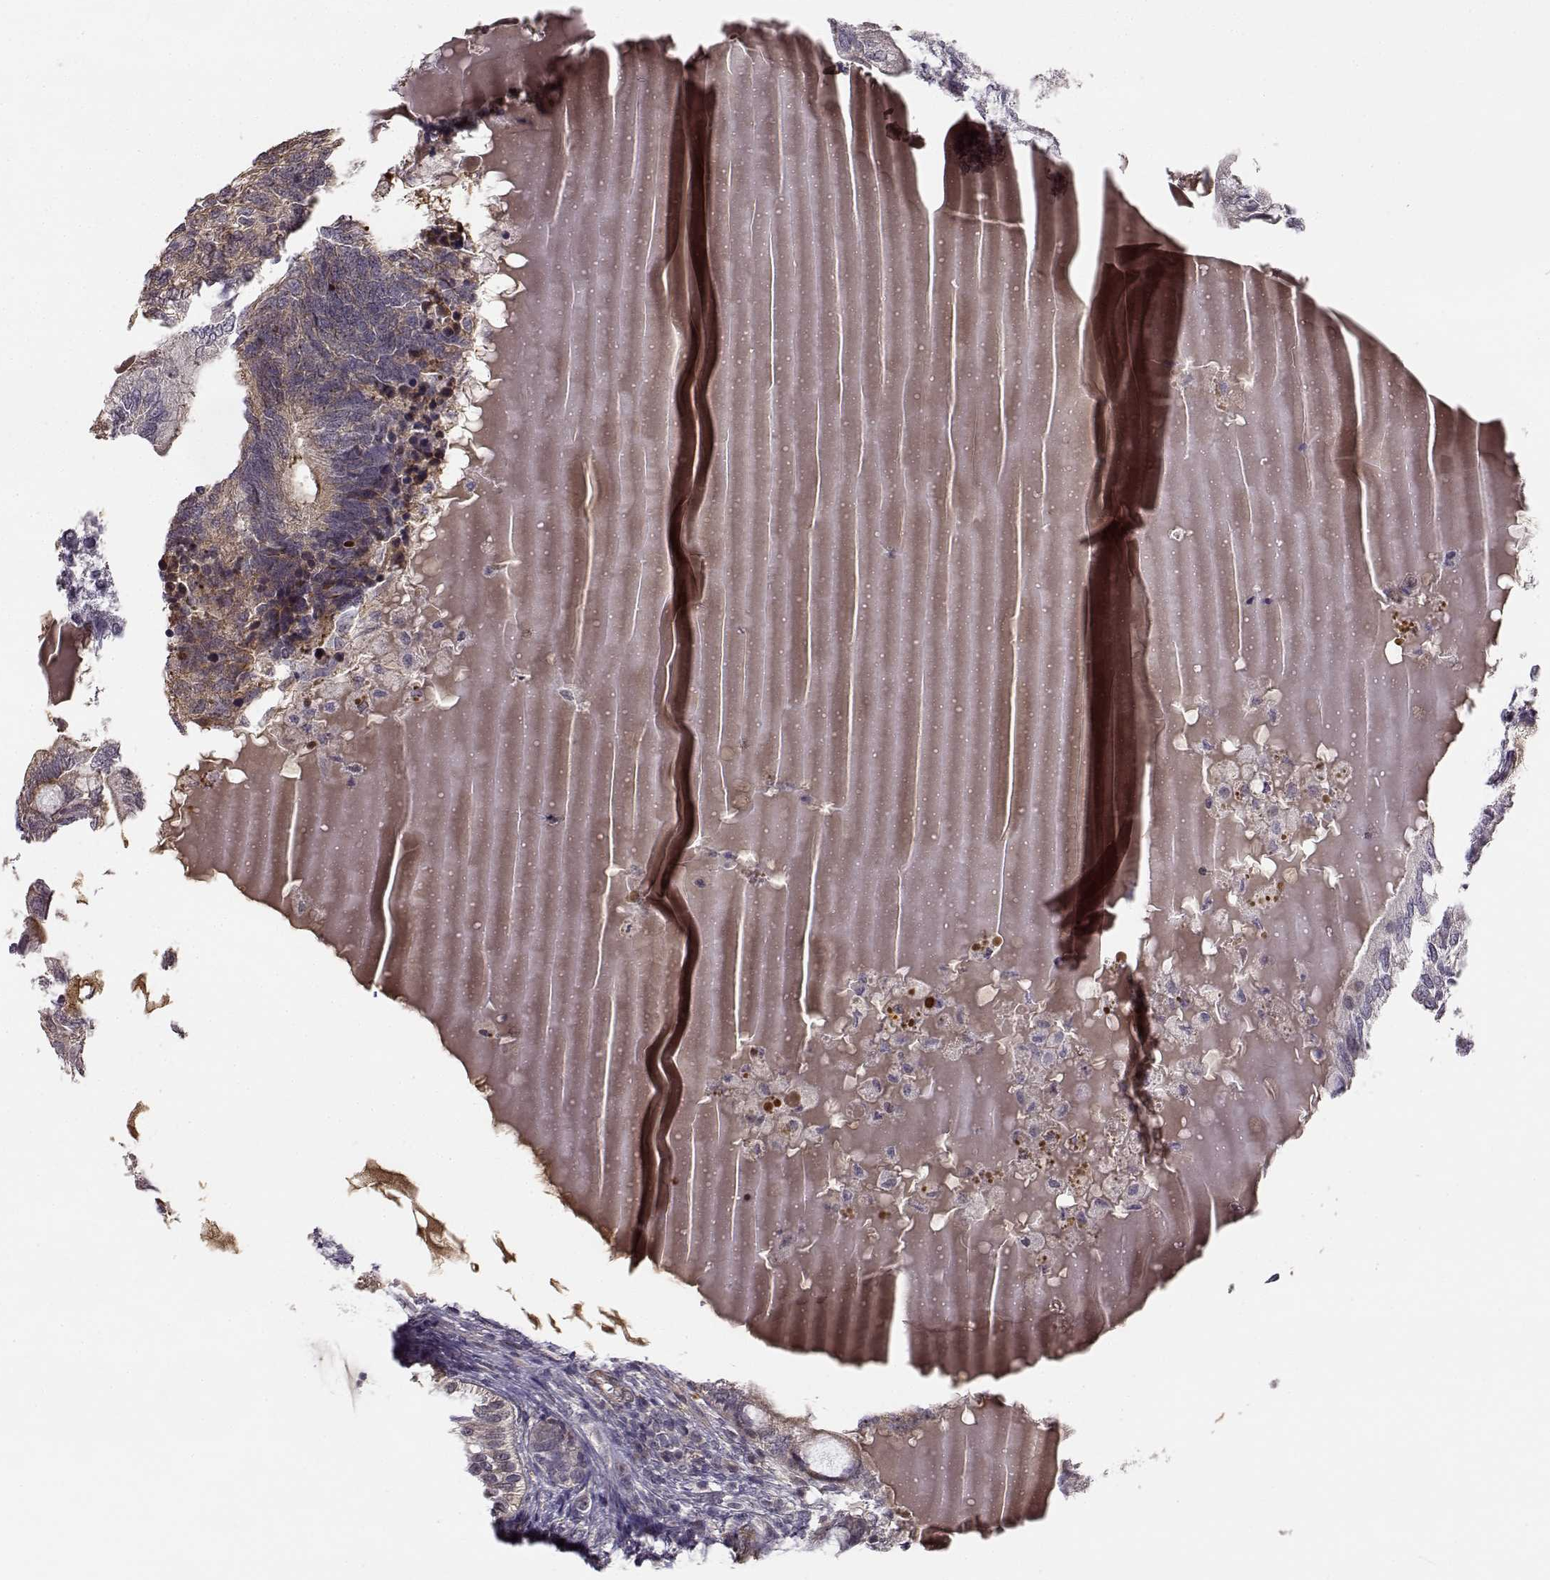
{"staining": {"intensity": "weak", "quantity": "<25%", "location": "cytoplasmic/membranous"}, "tissue": "testis cancer", "cell_type": "Tumor cells", "image_type": "cancer", "snomed": [{"axis": "morphology", "description": "Seminoma, NOS"}, {"axis": "morphology", "description": "Carcinoma, Embryonal, NOS"}, {"axis": "topography", "description": "Testis"}], "caption": "A photomicrograph of testis embryonal carcinoma stained for a protein reveals no brown staining in tumor cells. (DAB immunohistochemistry (IHC), high magnification).", "gene": "RGS9BP", "patient": {"sex": "male", "age": 41}}